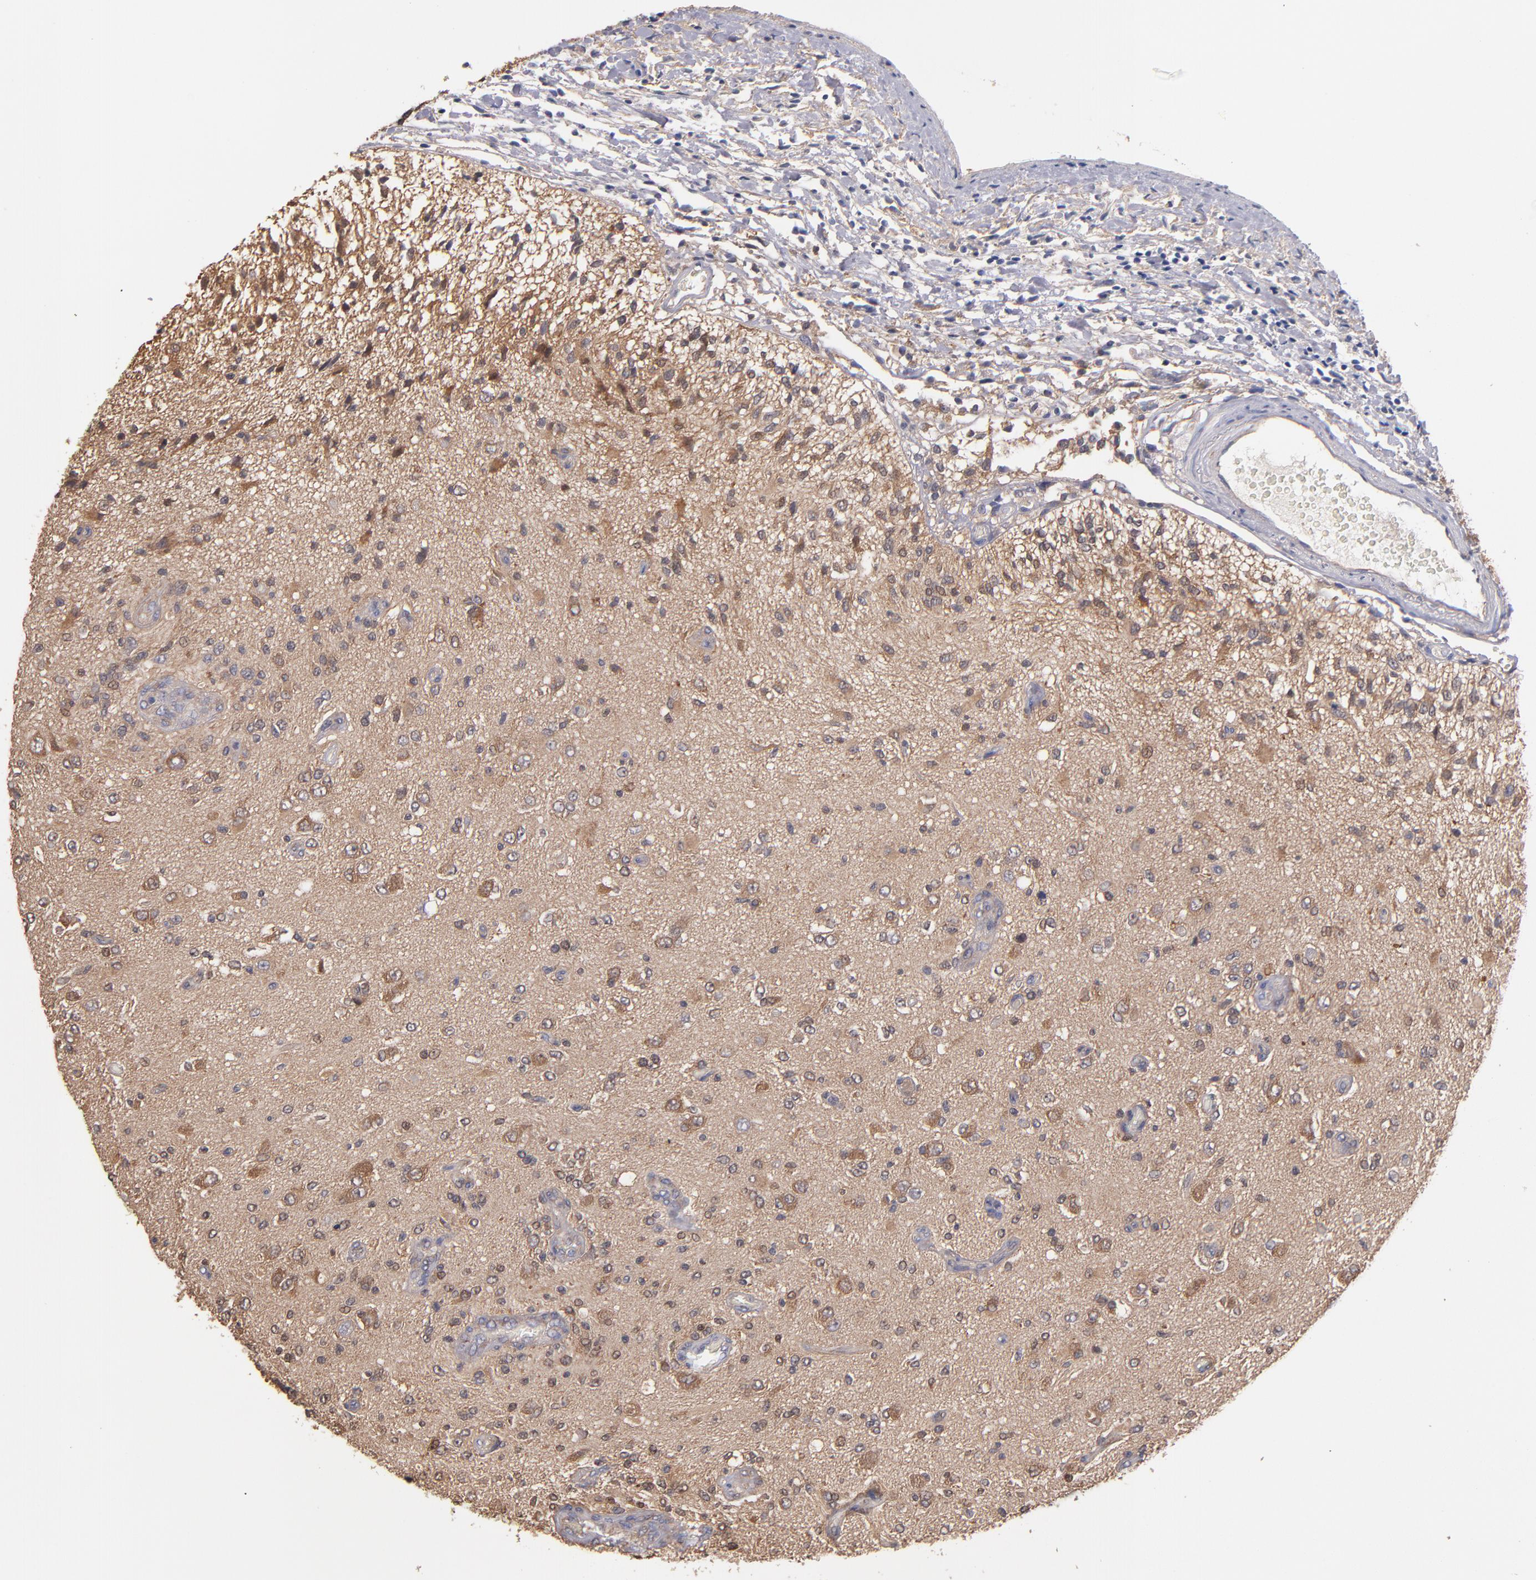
{"staining": {"intensity": "moderate", "quantity": ">75%", "location": "cytoplasmic/membranous"}, "tissue": "glioma", "cell_type": "Tumor cells", "image_type": "cancer", "snomed": [{"axis": "morphology", "description": "Normal tissue, NOS"}, {"axis": "morphology", "description": "Glioma, malignant, High grade"}, {"axis": "topography", "description": "Cerebral cortex"}], "caption": "Immunohistochemistry photomicrograph of neoplastic tissue: high-grade glioma (malignant) stained using immunohistochemistry (IHC) reveals medium levels of moderate protein expression localized specifically in the cytoplasmic/membranous of tumor cells, appearing as a cytoplasmic/membranous brown color.", "gene": "GMFG", "patient": {"sex": "male", "age": 77}}